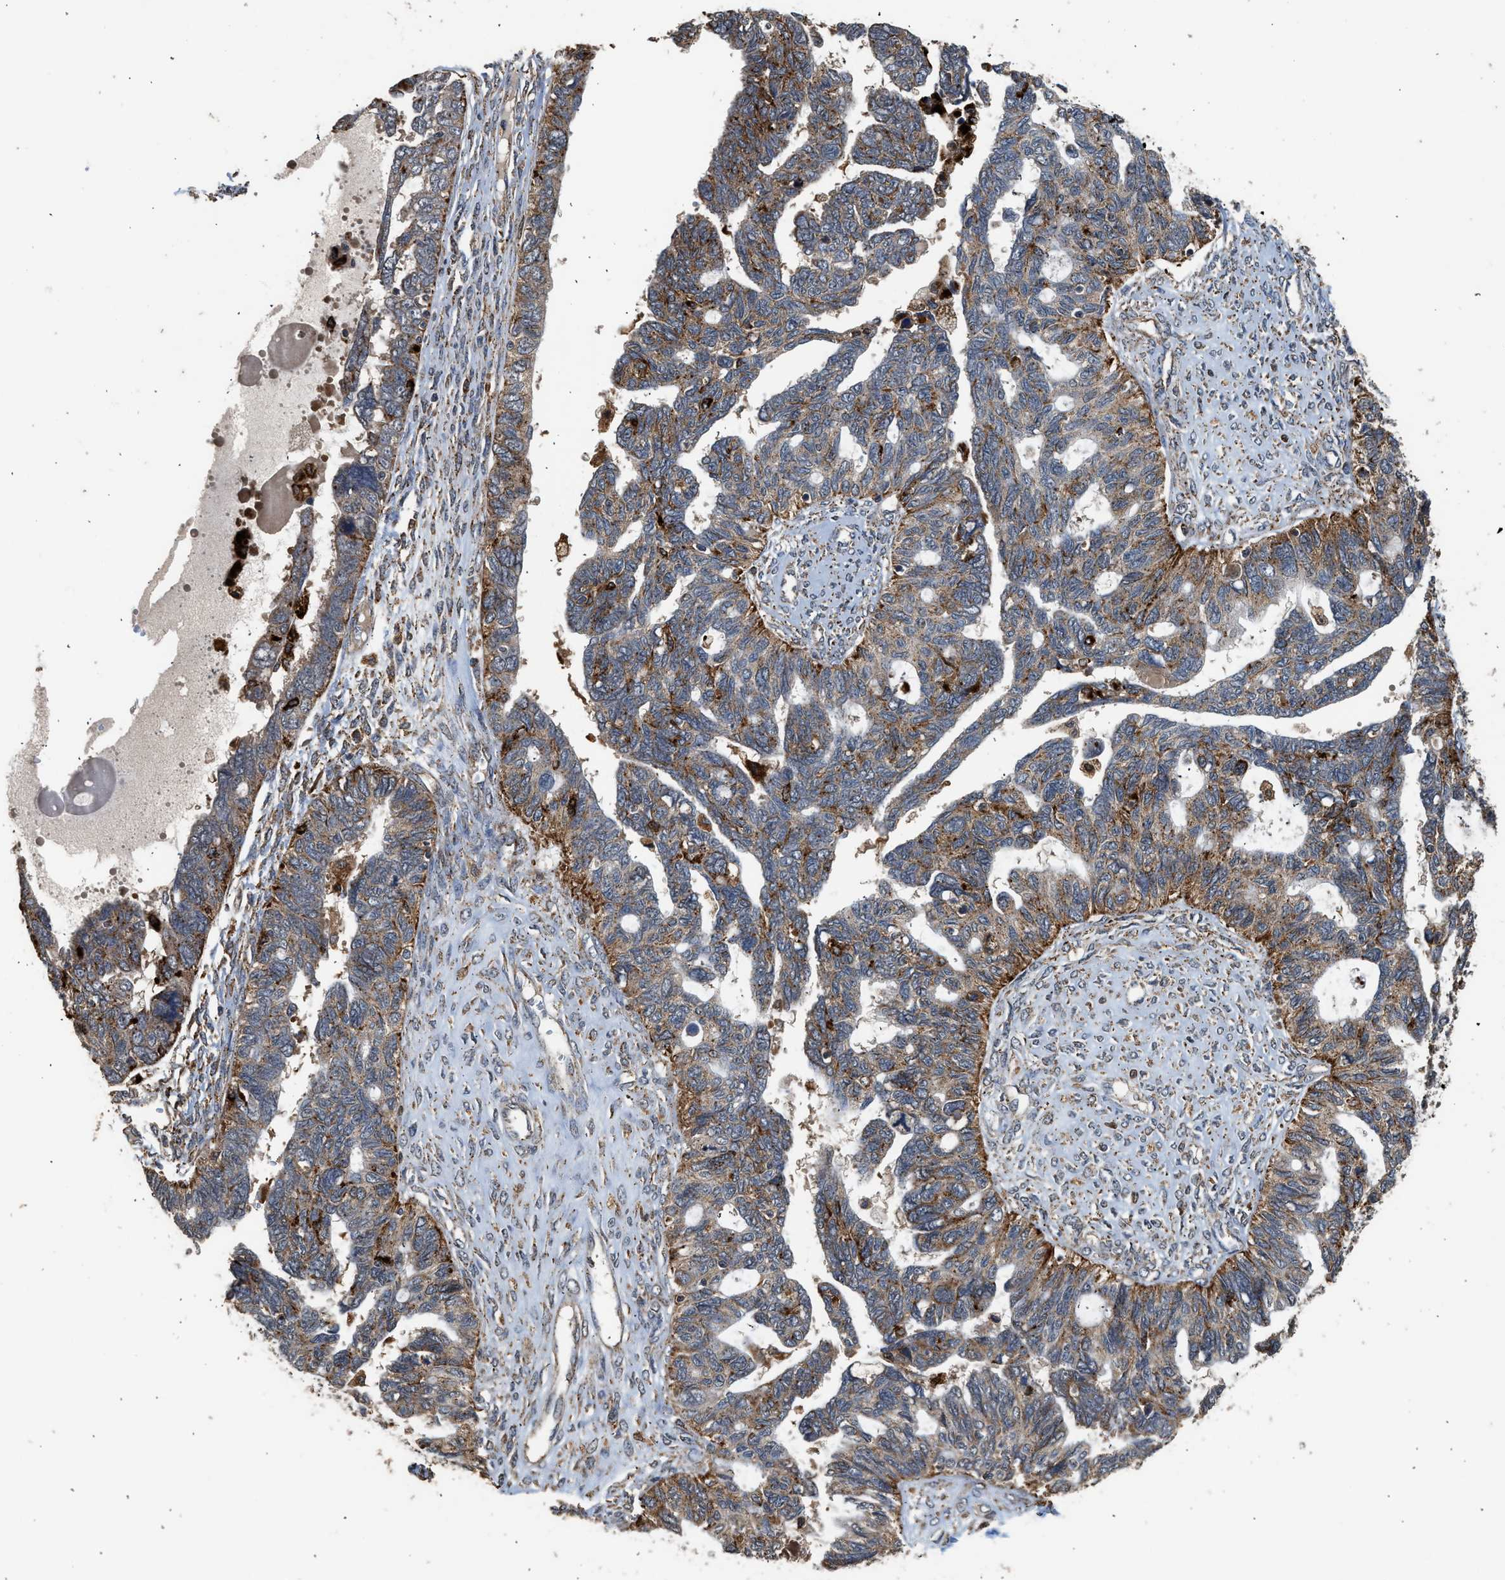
{"staining": {"intensity": "moderate", "quantity": ">75%", "location": "cytoplasmic/membranous"}, "tissue": "ovarian cancer", "cell_type": "Tumor cells", "image_type": "cancer", "snomed": [{"axis": "morphology", "description": "Cystadenocarcinoma, serous, NOS"}, {"axis": "topography", "description": "Ovary"}], "caption": "An image of serous cystadenocarcinoma (ovarian) stained for a protein exhibits moderate cytoplasmic/membranous brown staining in tumor cells.", "gene": "CTSV", "patient": {"sex": "female", "age": 79}}